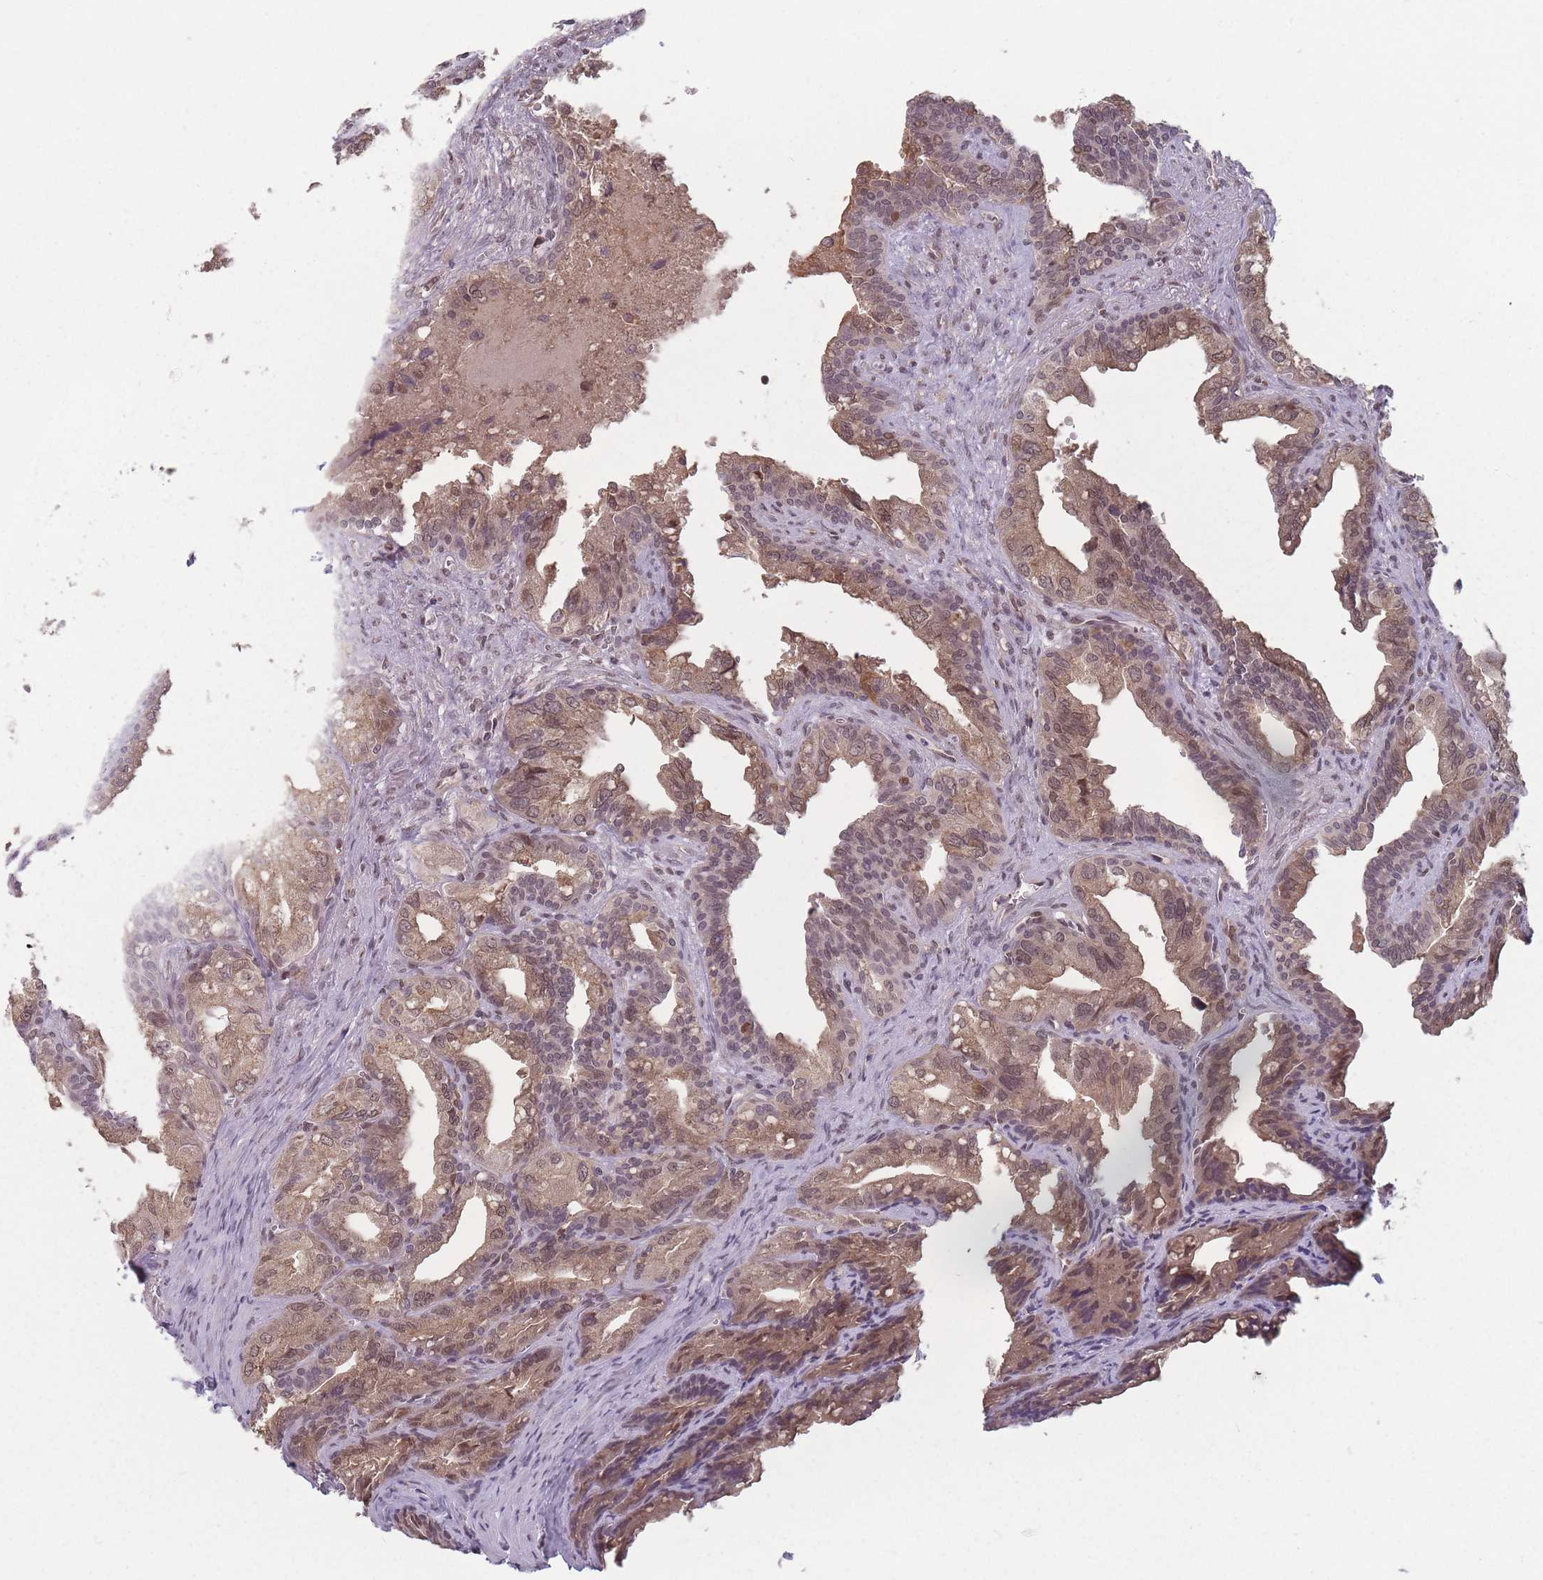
{"staining": {"intensity": "moderate", "quantity": ">75%", "location": "cytoplasmic/membranous,nuclear"}, "tissue": "seminal vesicle", "cell_type": "Glandular cells", "image_type": "normal", "snomed": [{"axis": "morphology", "description": "Normal tissue, NOS"}, {"axis": "topography", "description": "Seminal veicle"}], "caption": "Immunohistochemistry (IHC) photomicrograph of normal human seminal vesicle stained for a protein (brown), which exhibits medium levels of moderate cytoplasmic/membranous,nuclear expression in about >75% of glandular cells.", "gene": "SH3BGRL2", "patient": {"sex": "male", "age": 67}}